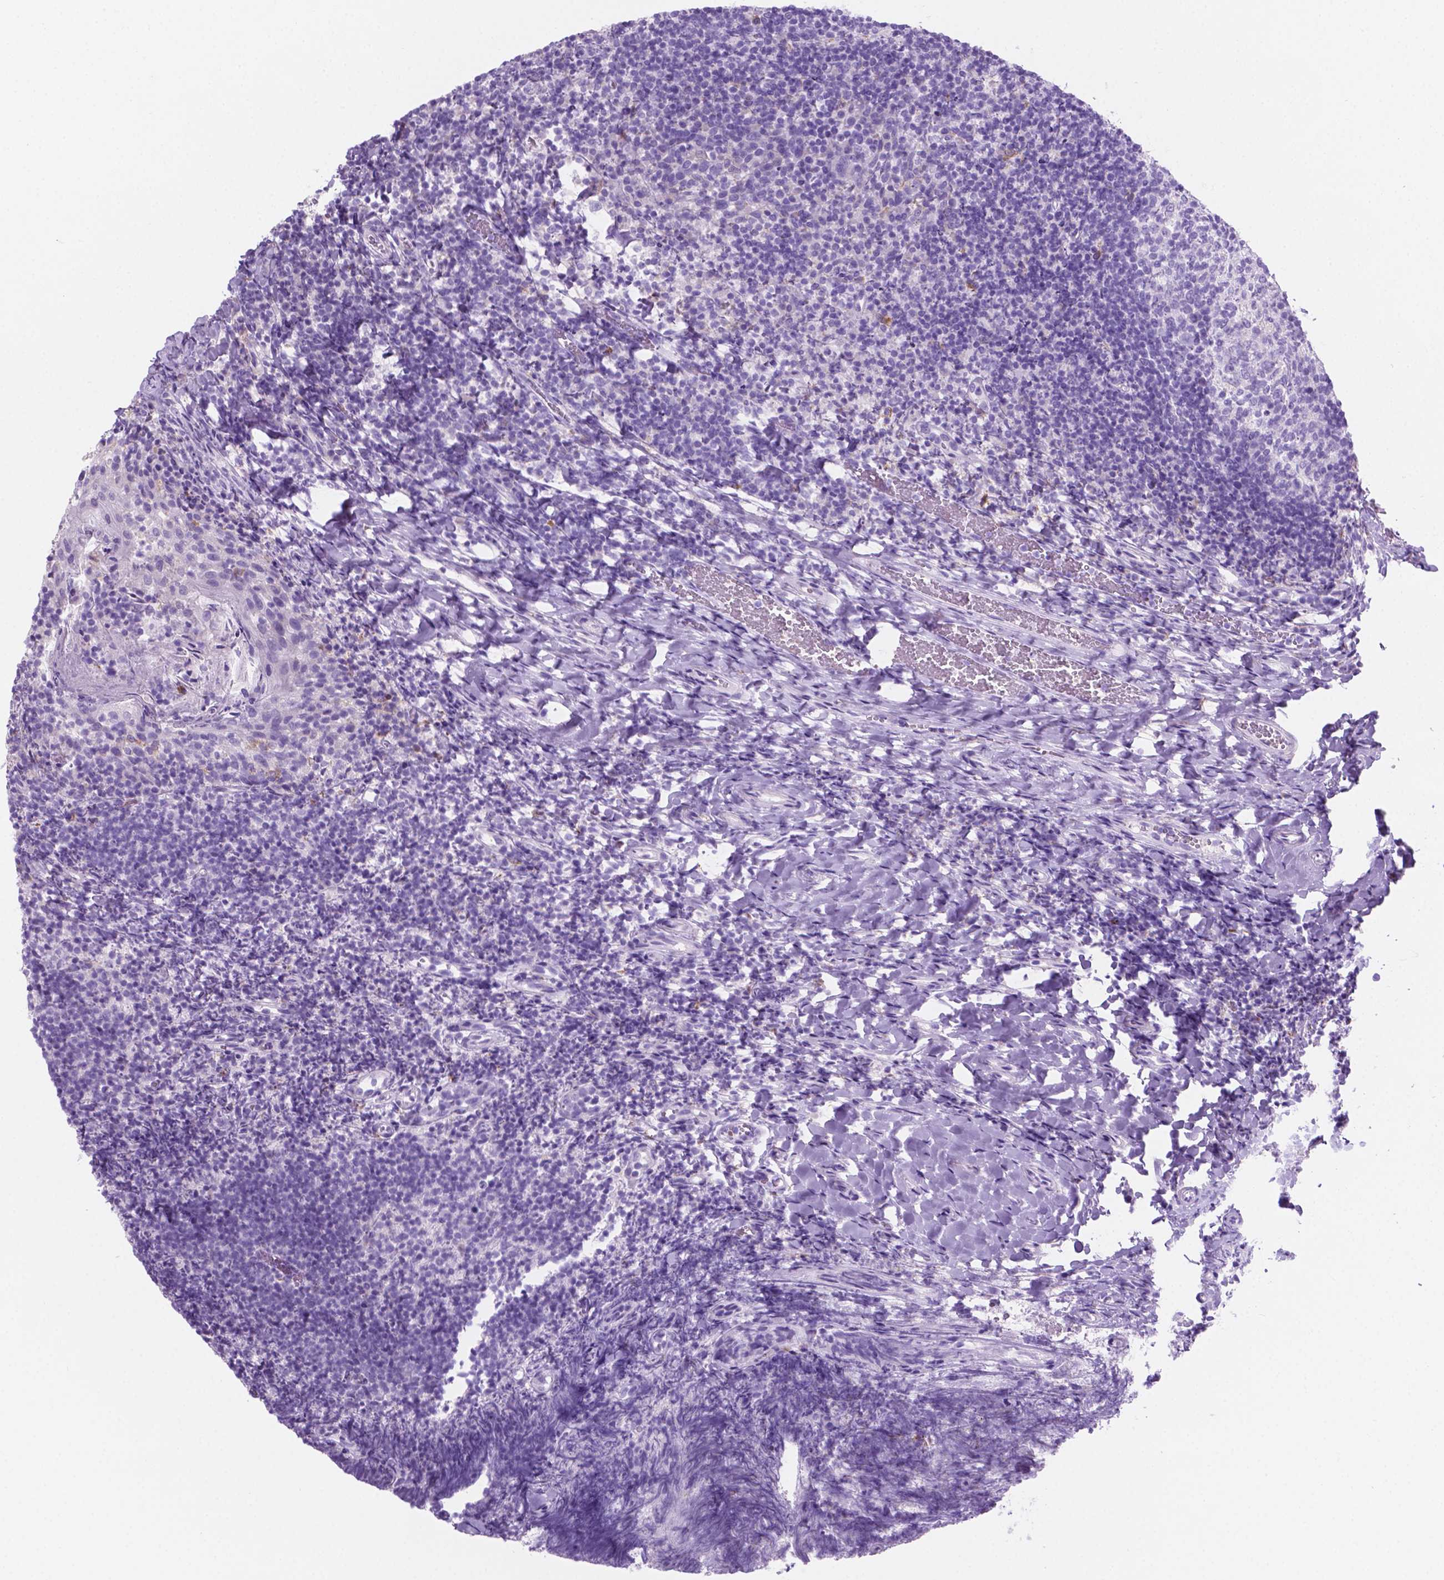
{"staining": {"intensity": "negative", "quantity": "none", "location": "none"}, "tissue": "tonsil", "cell_type": "Germinal center cells", "image_type": "normal", "snomed": [{"axis": "morphology", "description": "Normal tissue, NOS"}, {"axis": "topography", "description": "Tonsil"}], "caption": "Immunohistochemistry of unremarkable human tonsil reveals no staining in germinal center cells.", "gene": "GRIN2B", "patient": {"sex": "female", "age": 10}}